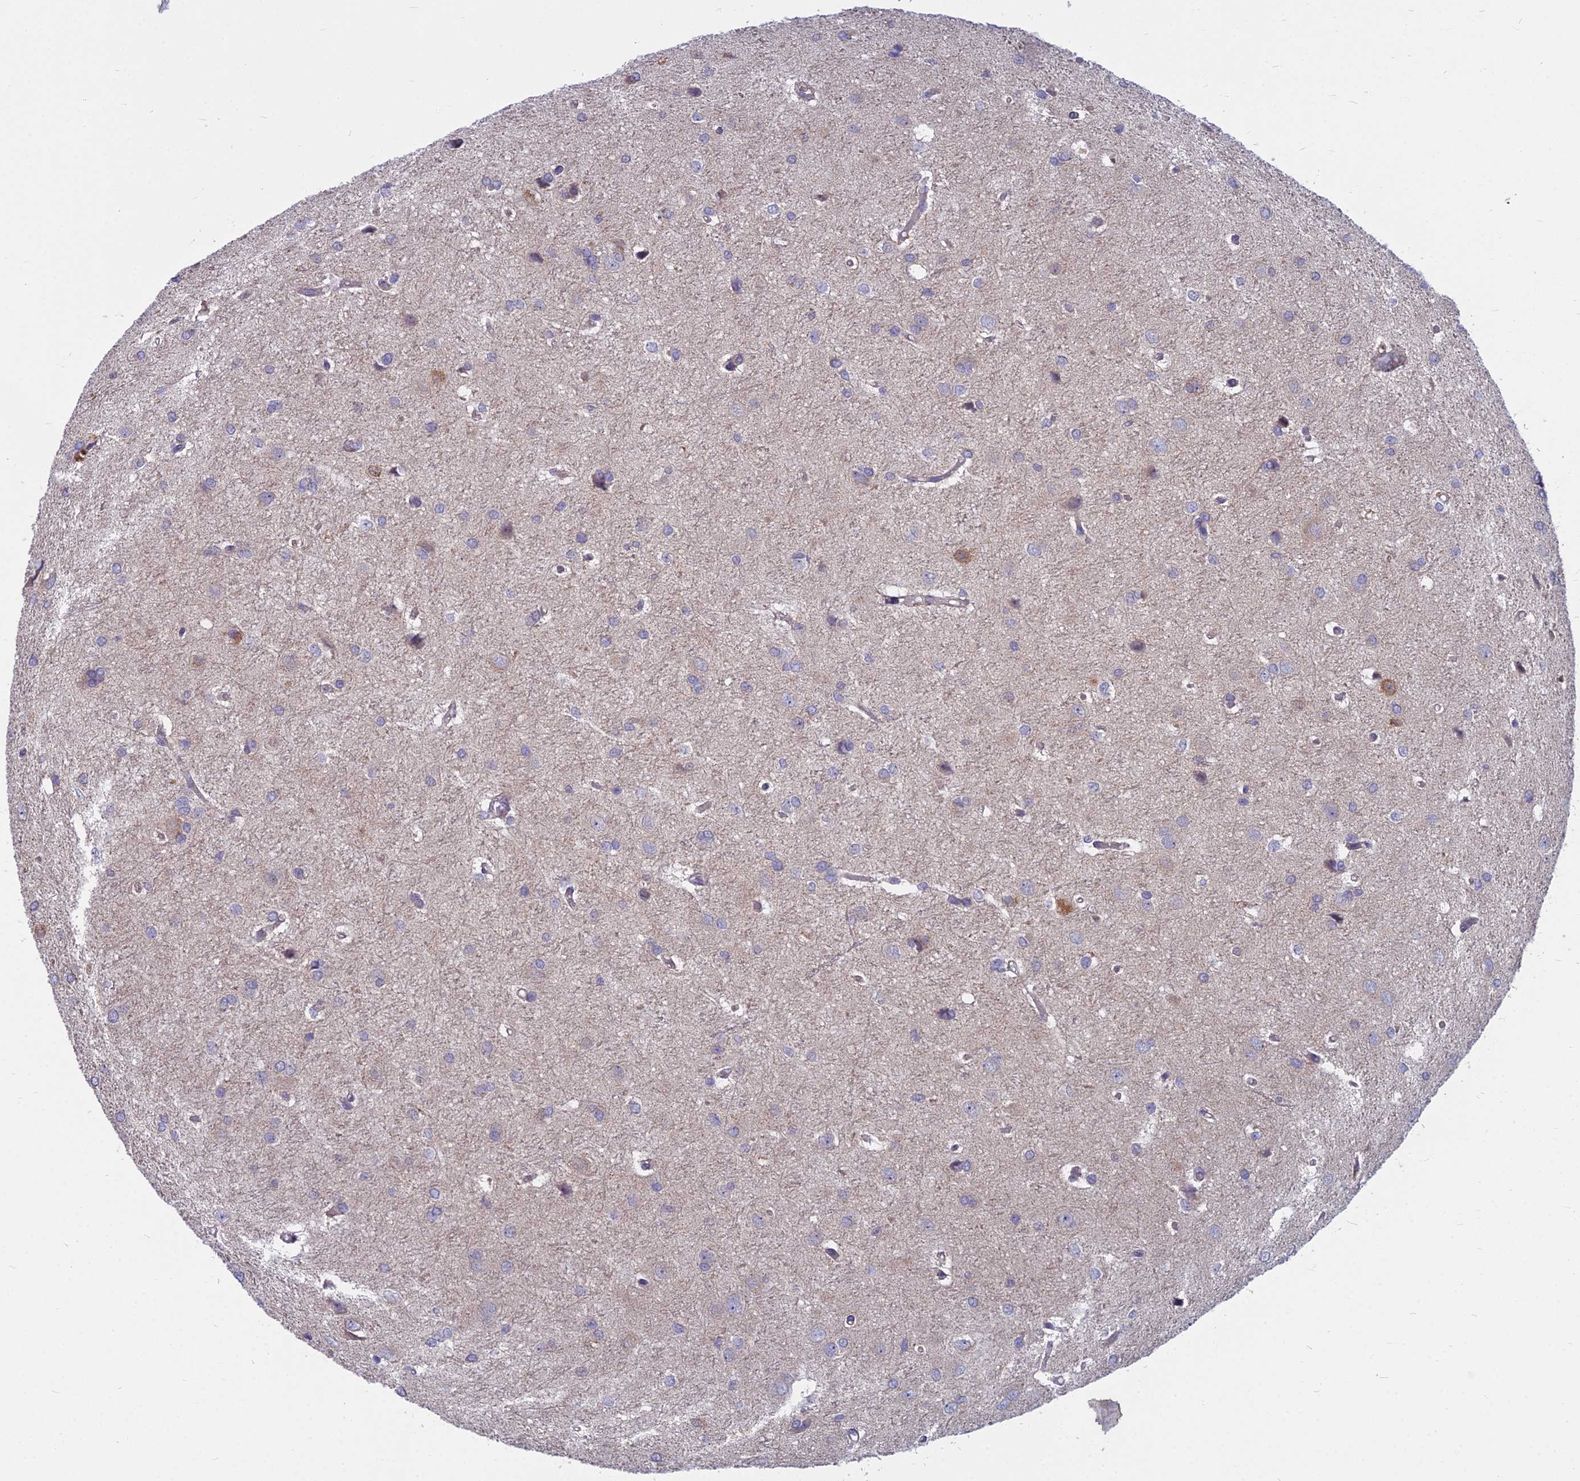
{"staining": {"intensity": "negative", "quantity": "none", "location": "none"}, "tissue": "glioma", "cell_type": "Tumor cells", "image_type": "cancer", "snomed": [{"axis": "morphology", "description": "Glioma, malignant, High grade"}, {"axis": "topography", "description": "Brain"}], "caption": "Tumor cells are negative for protein expression in human glioma. (DAB immunohistochemistry visualized using brightfield microscopy, high magnification).", "gene": "COX20", "patient": {"sex": "female", "age": 50}}